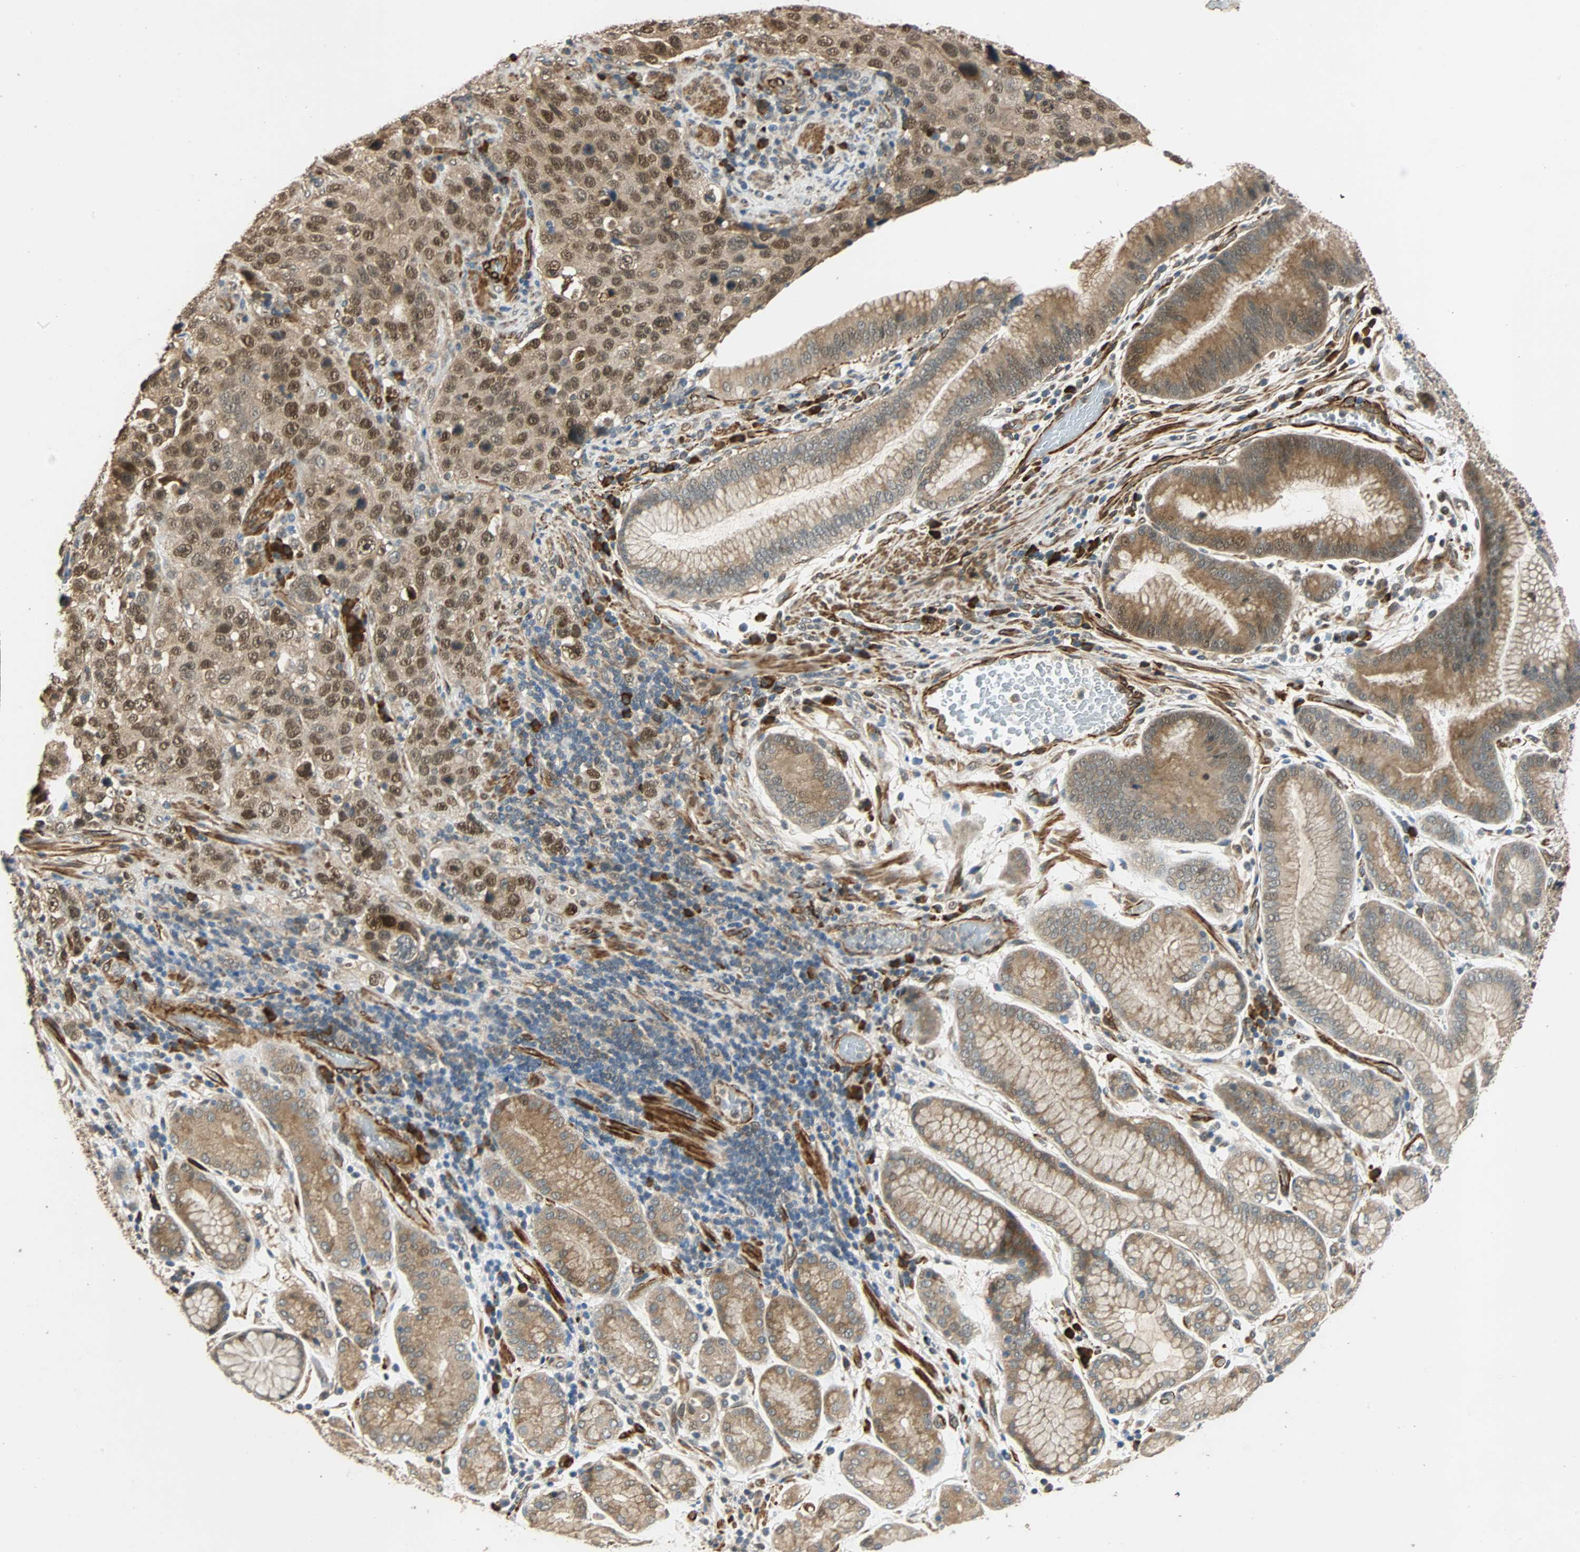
{"staining": {"intensity": "moderate", "quantity": ">75%", "location": "cytoplasmic/membranous,nuclear"}, "tissue": "stomach cancer", "cell_type": "Tumor cells", "image_type": "cancer", "snomed": [{"axis": "morphology", "description": "Normal tissue, NOS"}, {"axis": "morphology", "description": "Adenocarcinoma, NOS"}, {"axis": "topography", "description": "Stomach"}], "caption": "Immunohistochemistry (DAB (3,3'-diaminobenzidine)) staining of stomach adenocarcinoma exhibits moderate cytoplasmic/membranous and nuclear protein staining in approximately >75% of tumor cells. The staining was performed using DAB to visualize the protein expression in brown, while the nuclei were stained in blue with hematoxylin (Magnification: 20x).", "gene": "QSER1", "patient": {"sex": "male", "age": 48}}